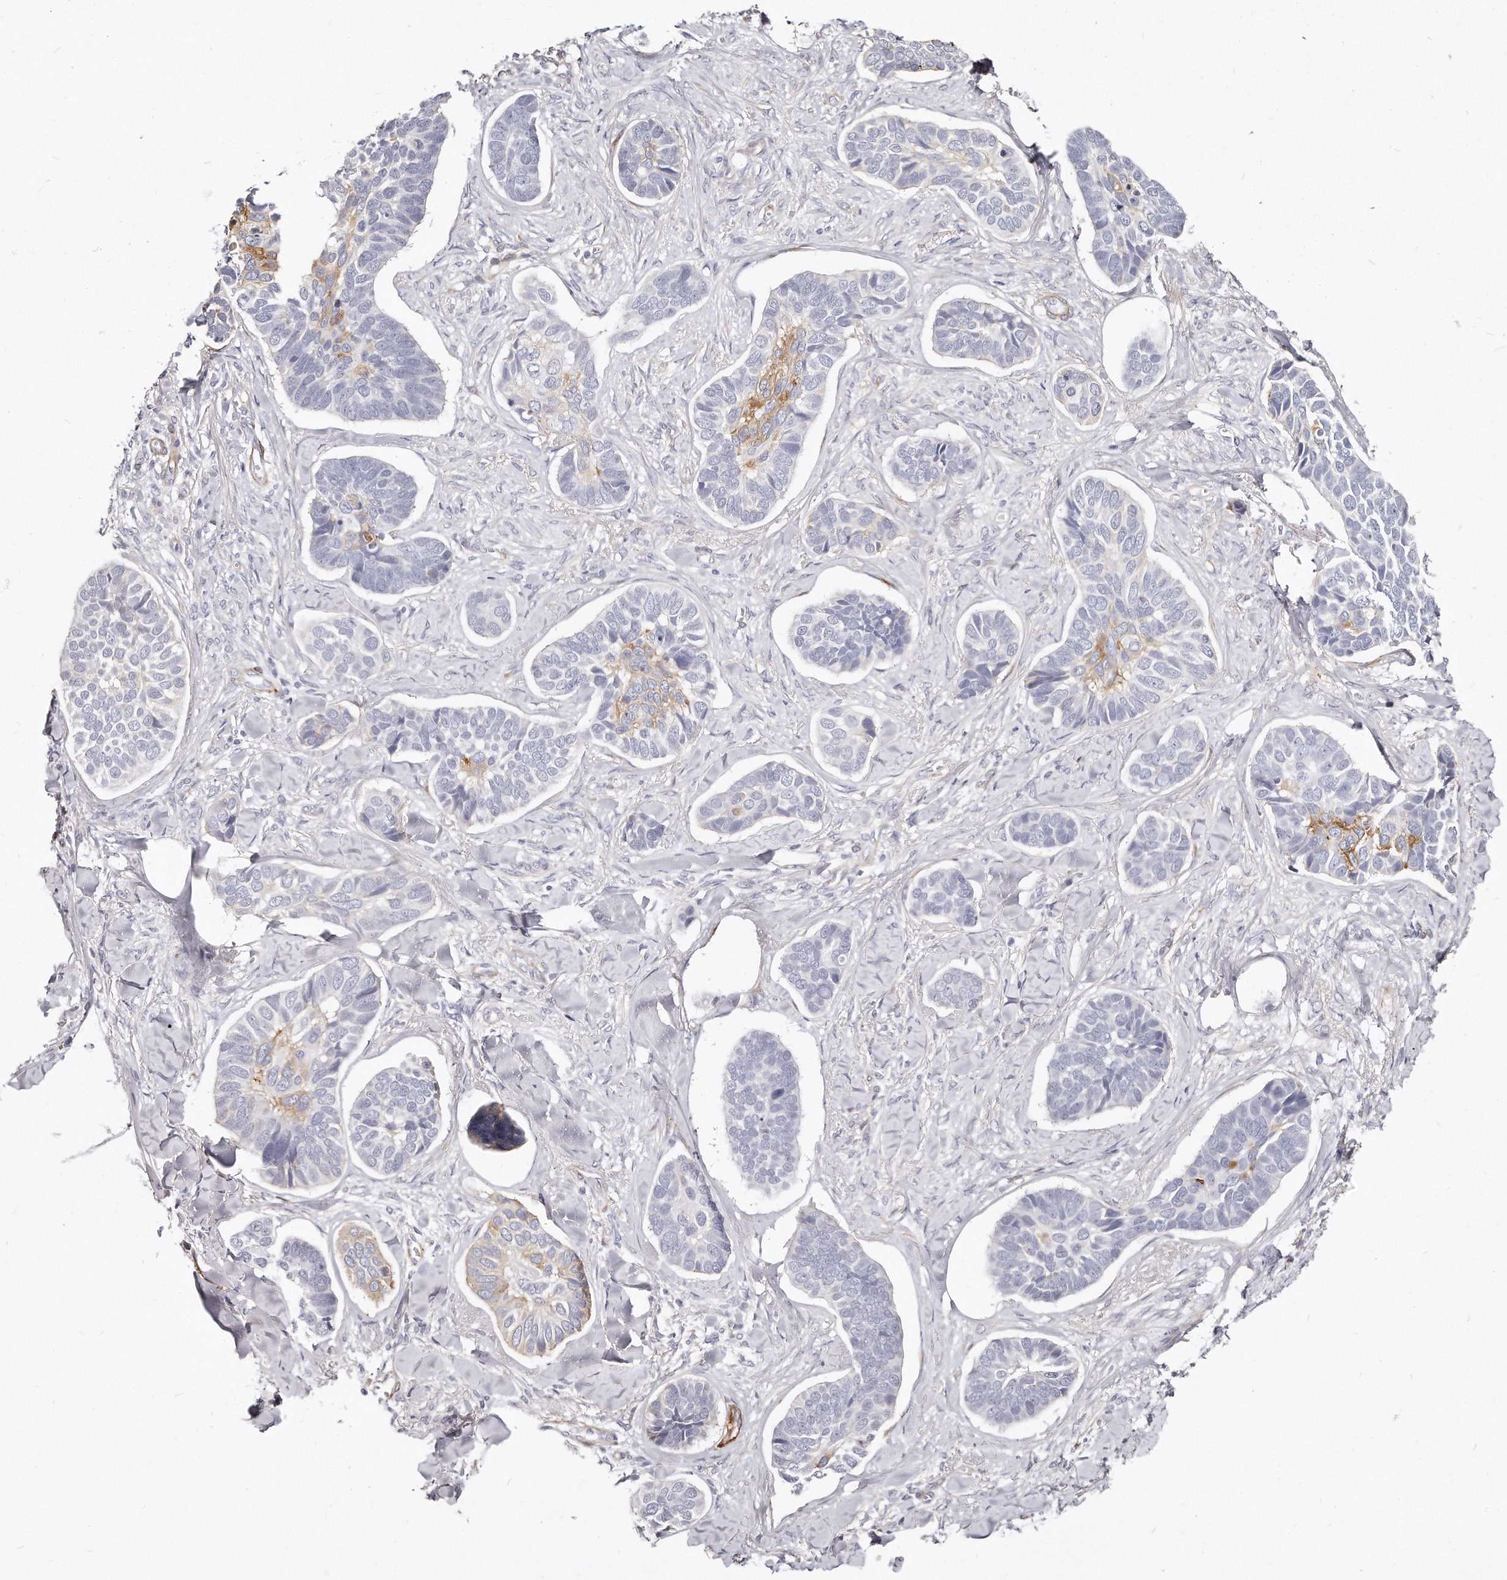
{"staining": {"intensity": "negative", "quantity": "none", "location": "none"}, "tissue": "skin cancer", "cell_type": "Tumor cells", "image_type": "cancer", "snomed": [{"axis": "morphology", "description": "Basal cell carcinoma"}, {"axis": "topography", "description": "Skin"}], "caption": "Immunohistochemistry of basal cell carcinoma (skin) reveals no expression in tumor cells. The staining is performed using DAB (3,3'-diaminobenzidine) brown chromogen with nuclei counter-stained in using hematoxylin.", "gene": "LMOD1", "patient": {"sex": "male", "age": 62}}